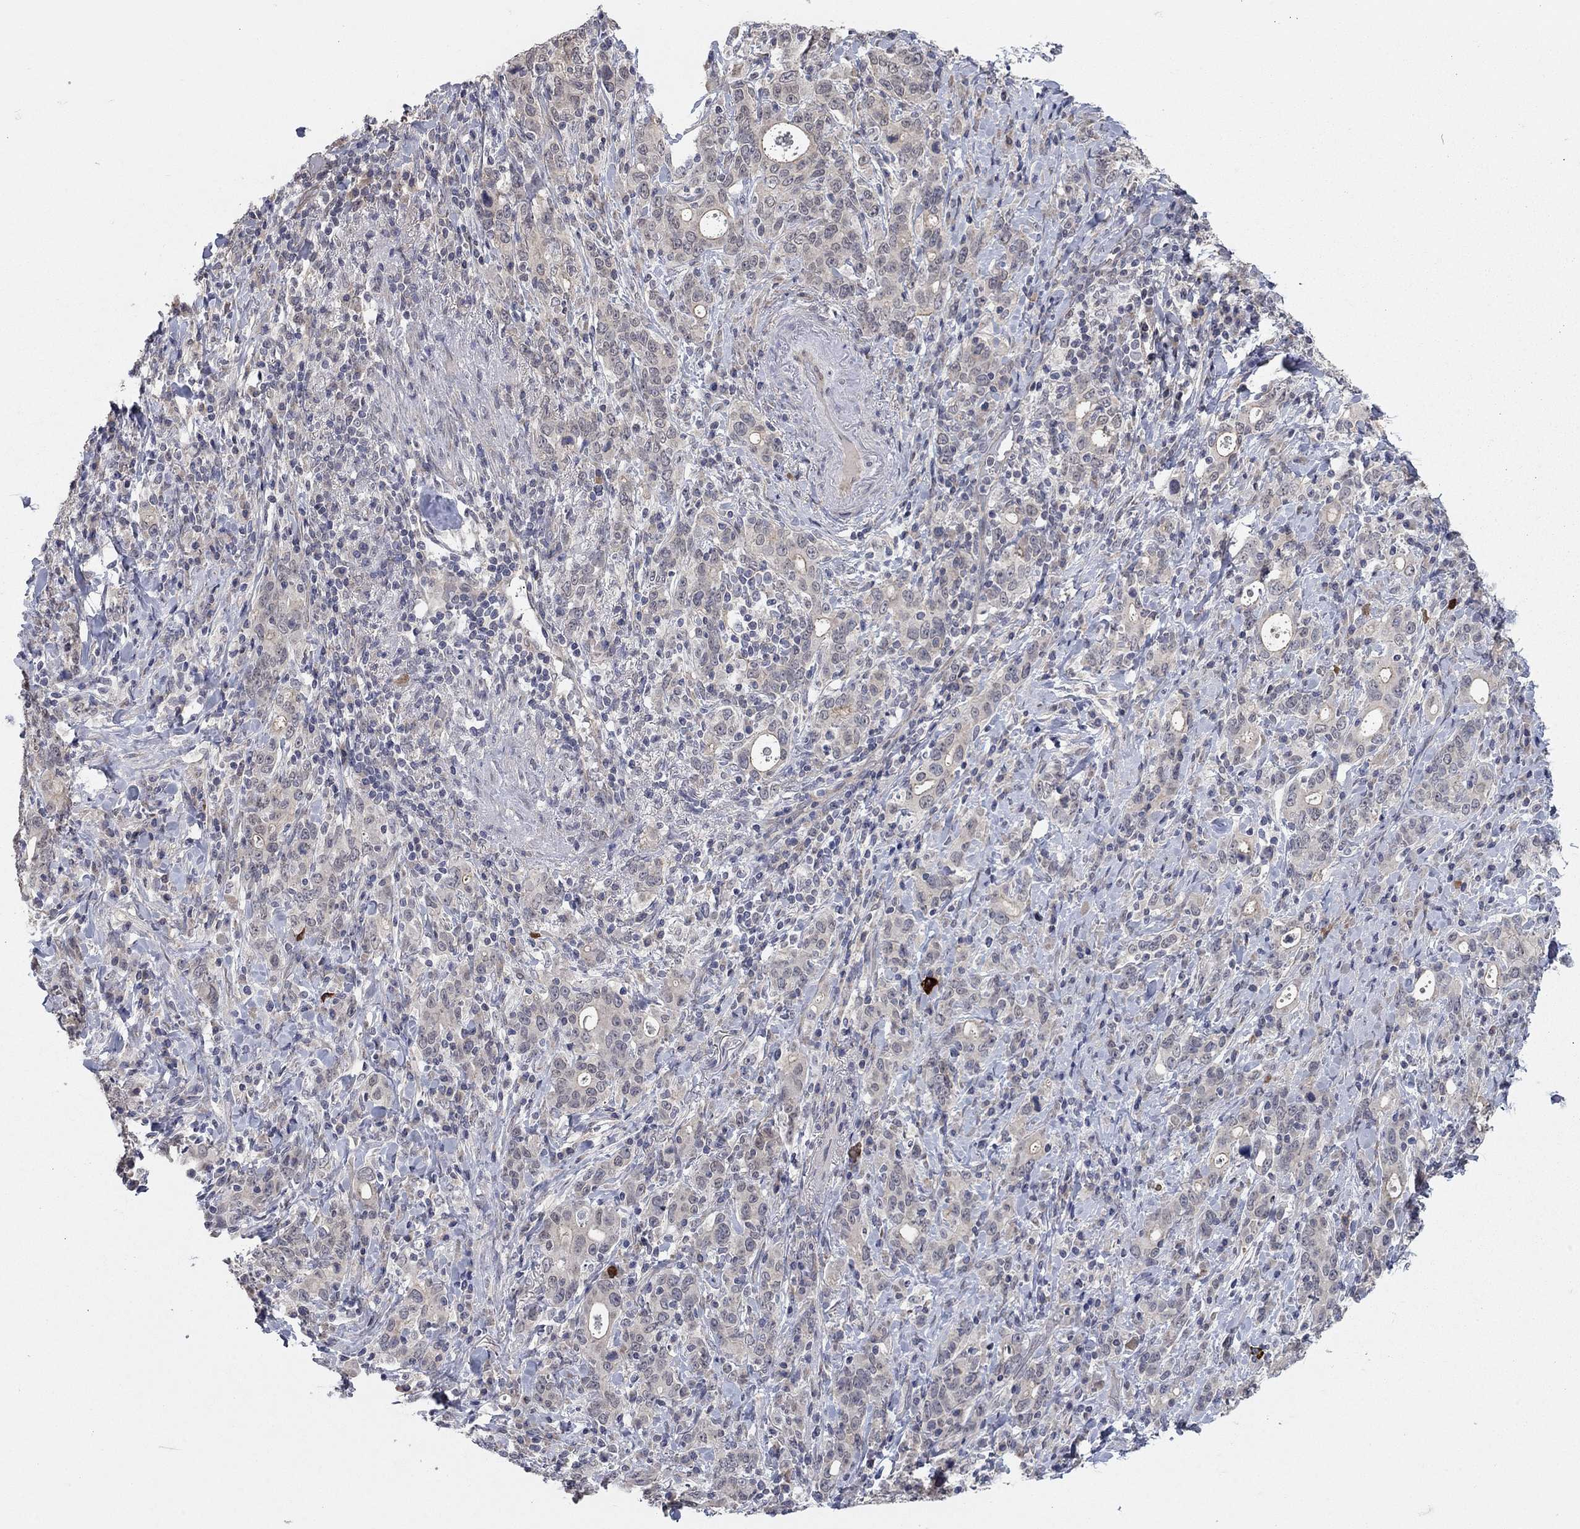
{"staining": {"intensity": "weak", "quantity": "<25%", "location": "cytoplasmic/membranous"}, "tissue": "stomach cancer", "cell_type": "Tumor cells", "image_type": "cancer", "snomed": [{"axis": "morphology", "description": "Adenocarcinoma, NOS"}, {"axis": "topography", "description": "Stomach"}], "caption": "This is a image of immunohistochemistry staining of adenocarcinoma (stomach), which shows no expression in tumor cells.", "gene": "WASF3", "patient": {"sex": "male", "age": 79}}